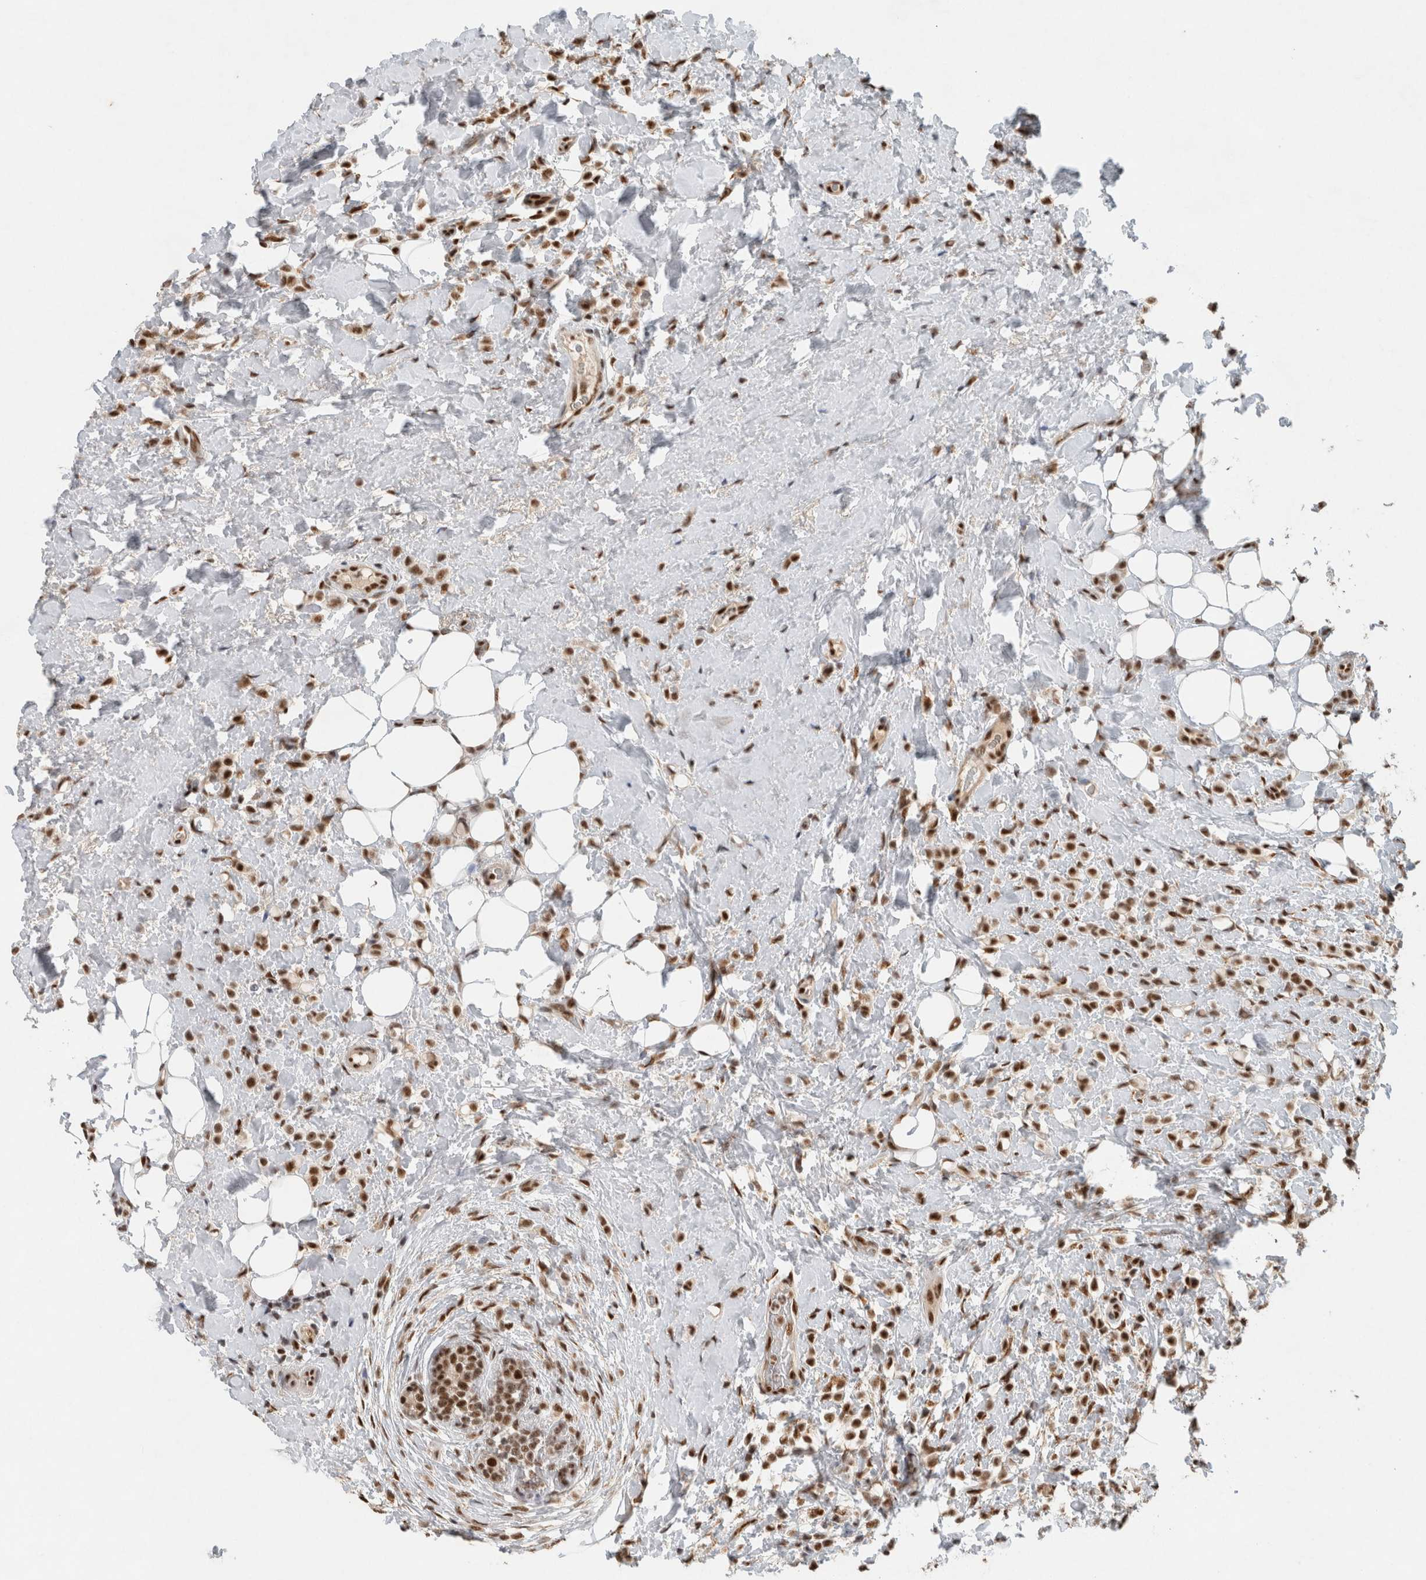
{"staining": {"intensity": "strong", "quantity": ">75%", "location": "nuclear"}, "tissue": "breast cancer", "cell_type": "Tumor cells", "image_type": "cancer", "snomed": [{"axis": "morphology", "description": "Normal tissue, NOS"}, {"axis": "morphology", "description": "Lobular carcinoma"}, {"axis": "topography", "description": "Breast"}], "caption": "Protein expression analysis of breast cancer (lobular carcinoma) shows strong nuclear expression in about >75% of tumor cells.", "gene": "DDX42", "patient": {"sex": "female", "age": 50}}